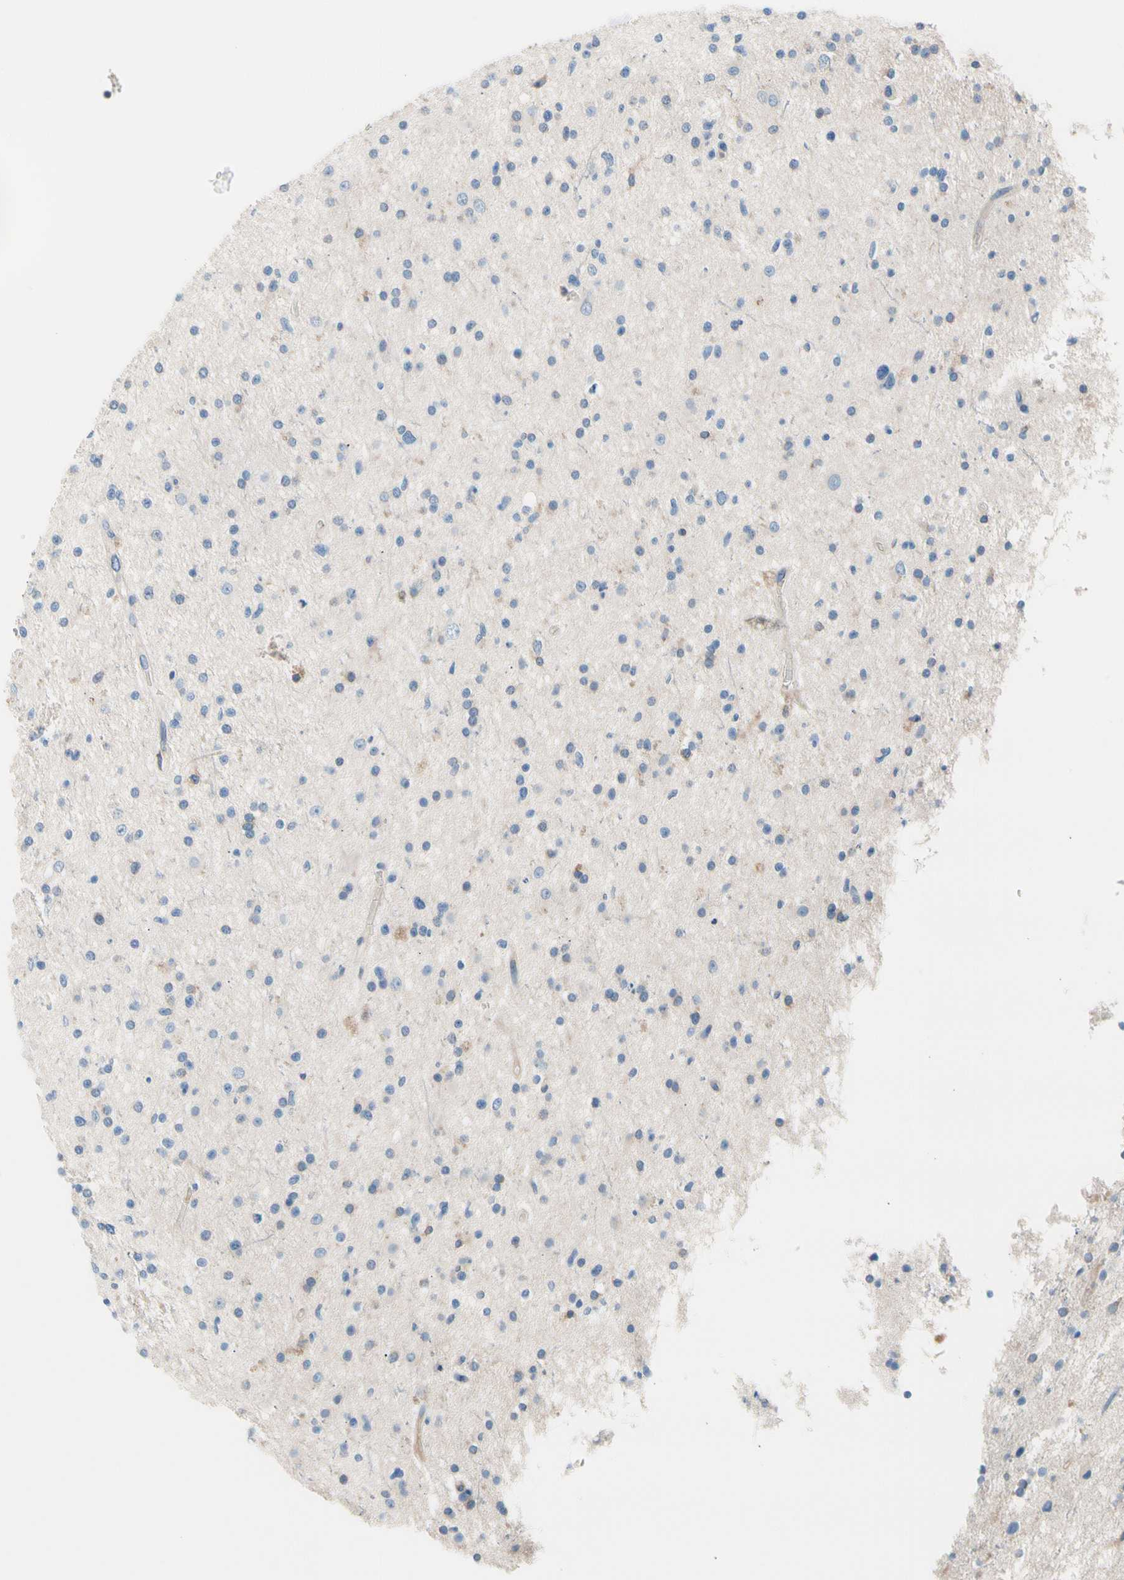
{"staining": {"intensity": "negative", "quantity": "none", "location": "none"}, "tissue": "glioma", "cell_type": "Tumor cells", "image_type": "cancer", "snomed": [{"axis": "morphology", "description": "Glioma, malignant, High grade"}, {"axis": "topography", "description": "Brain"}], "caption": "High magnification brightfield microscopy of high-grade glioma (malignant) stained with DAB (3,3'-diaminobenzidine) (brown) and counterstained with hematoxylin (blue): tumor cells show no significant staining.", "gene": "MAP3K3", "patient": {"sex": "male", "age": 33}}